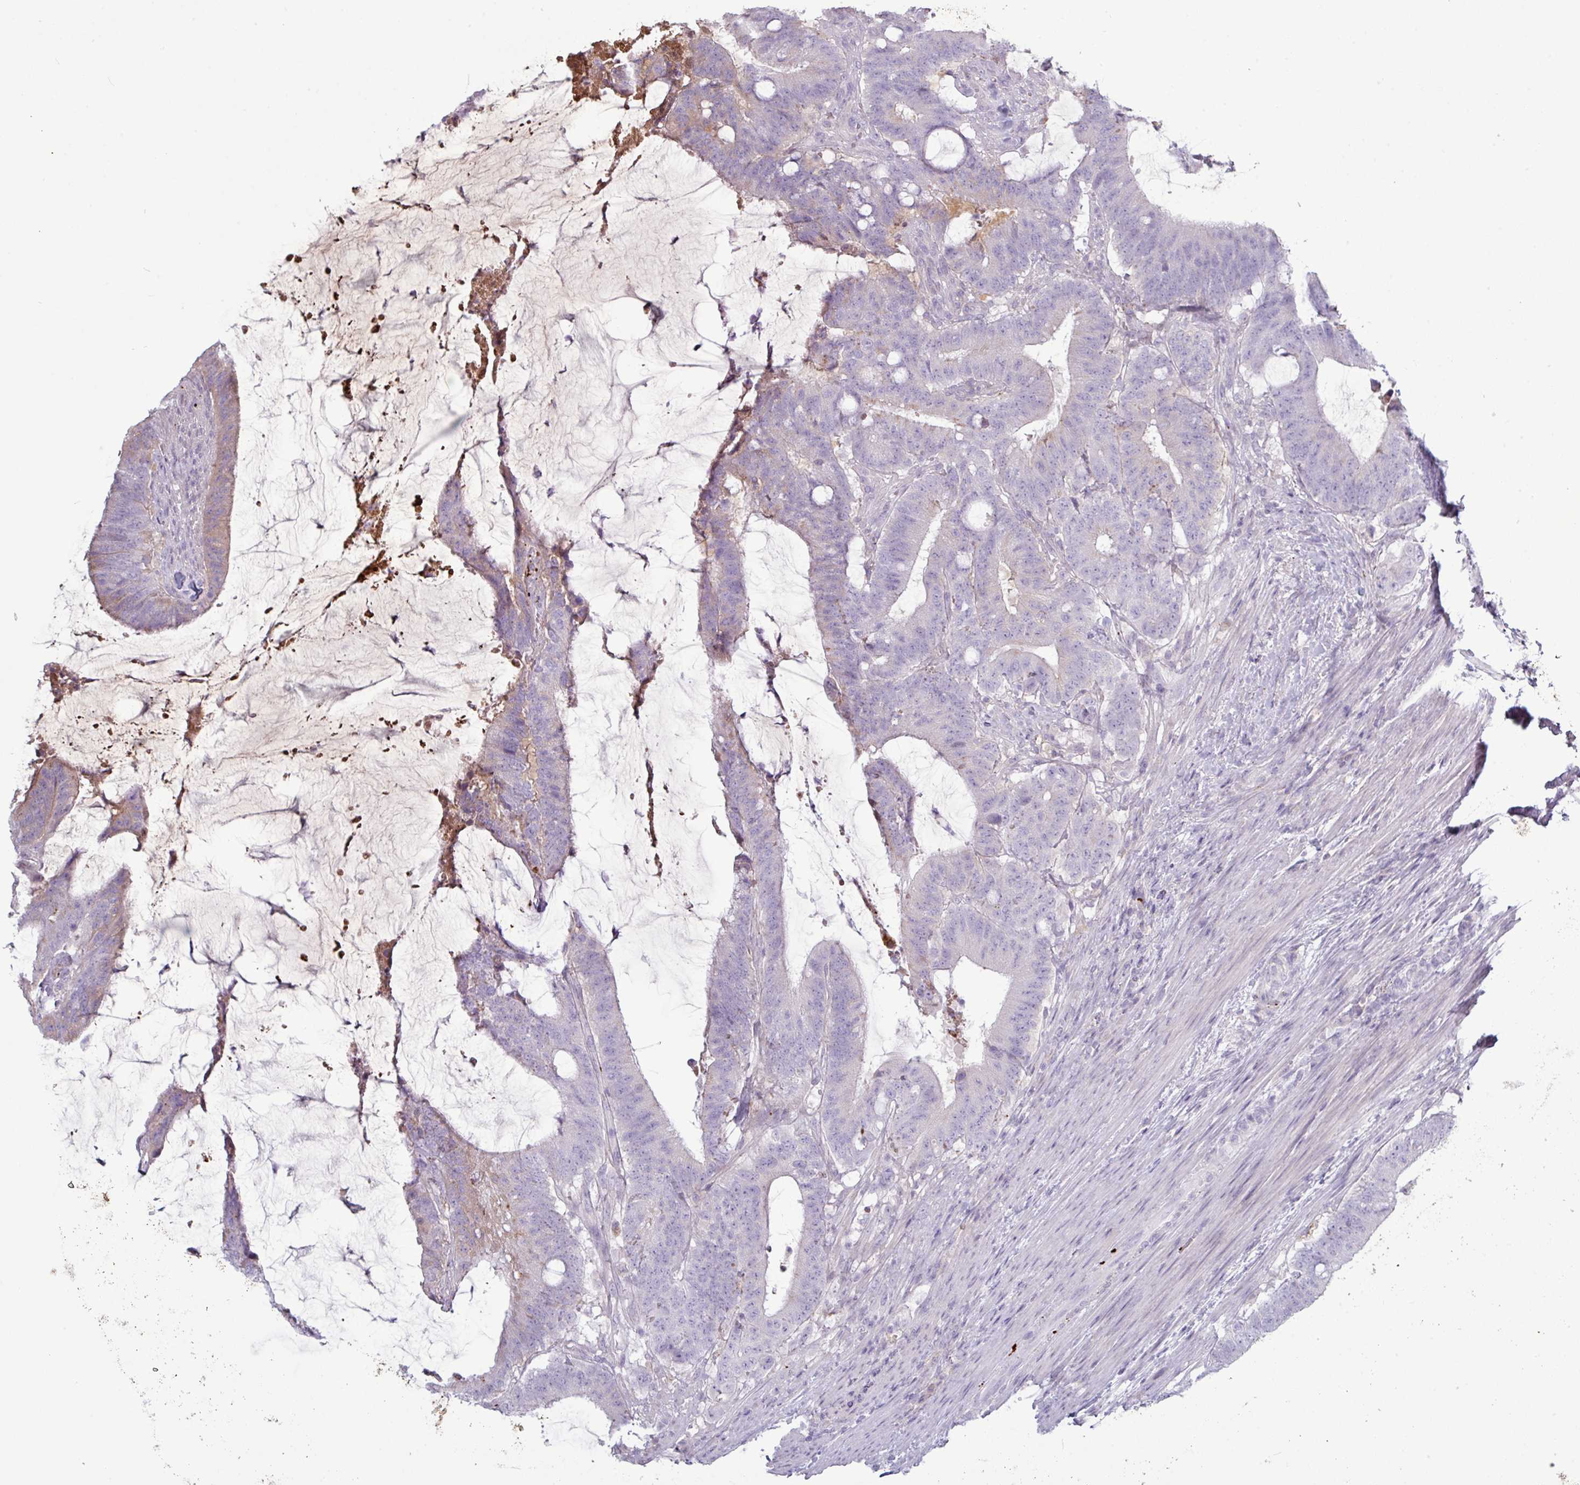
{"staining": {"intensity": "negative", "quantity": "none", "location": "none"}, "tissue": "colorectal cancer", "cell_type": "Tumor cells", "image_type": "cancer", "snomed": [{"axis": "morphology", "description": "Adenocarcinoma, NOS"}, {"axis": "topography", "description": "Colon"}], "caption": "High magnification brightfield microscopy of adenocarcinoma (colorectal) stained with DAB (3,3'-diaminobenzidine) (brown) and counterstained with hematoxylin (blue): tumor cells show no significant positivity.", "gene": "C4B", "patient": {"sex": "female", "age": 43}}